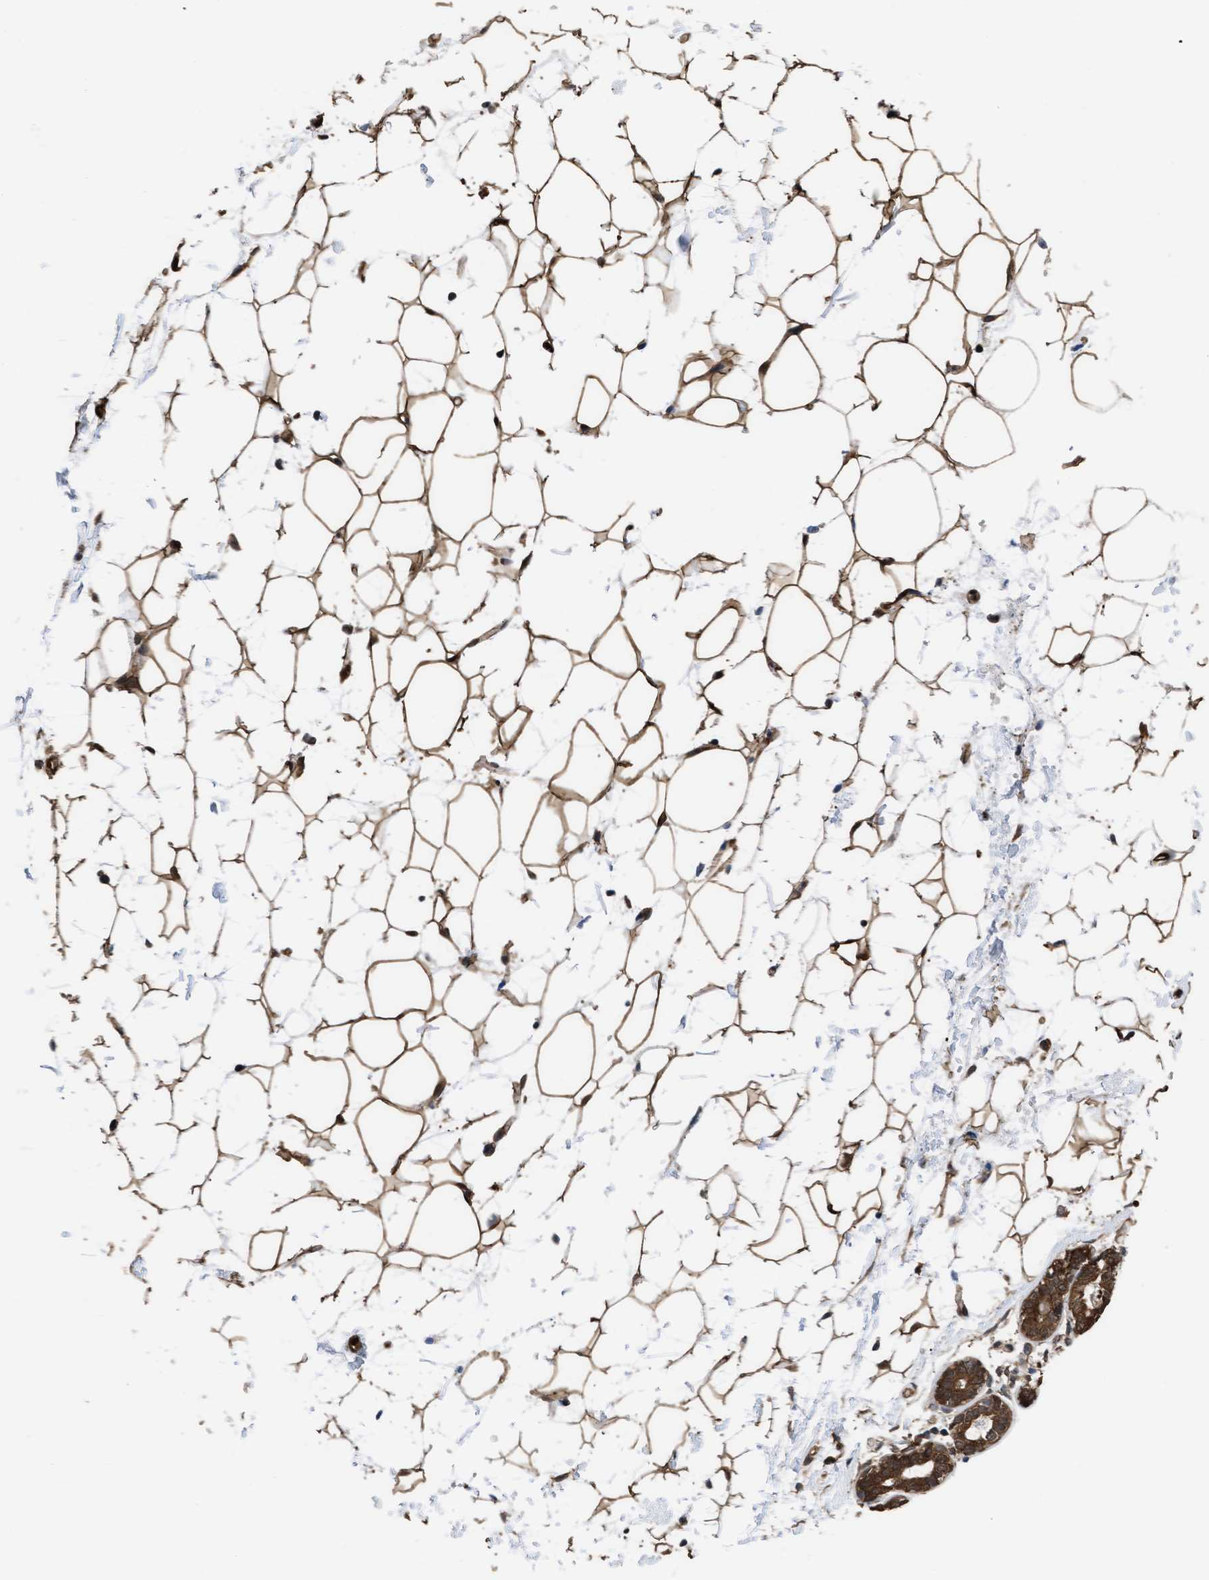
{"staining": {"intensity": "moderate", "quantity": ">75%", "location": "cytoplasmic/membranous,nuclear"}, "tissue": "breast", "cell_type": "Adipocytes", "image_type": "normal", "snomed": [{"axis": "morphology", "description": "Normal tissue, NOS"}, {"axis": "topography", "description": "Breast"}], "caption": "IHC (DAB (3,3'-diaminobenzidine)) staining of benign breast exhibits moderate cytoplasmic/membranous,nuclear protein expression in about >75% of adipocytes. The staining was performed using DAB, with brown indicating positive protein expression. Nuclei are stained blue with hematoxylin.", "gene": "YWHAG", "patient": {"sex": "female", "age": 22}}